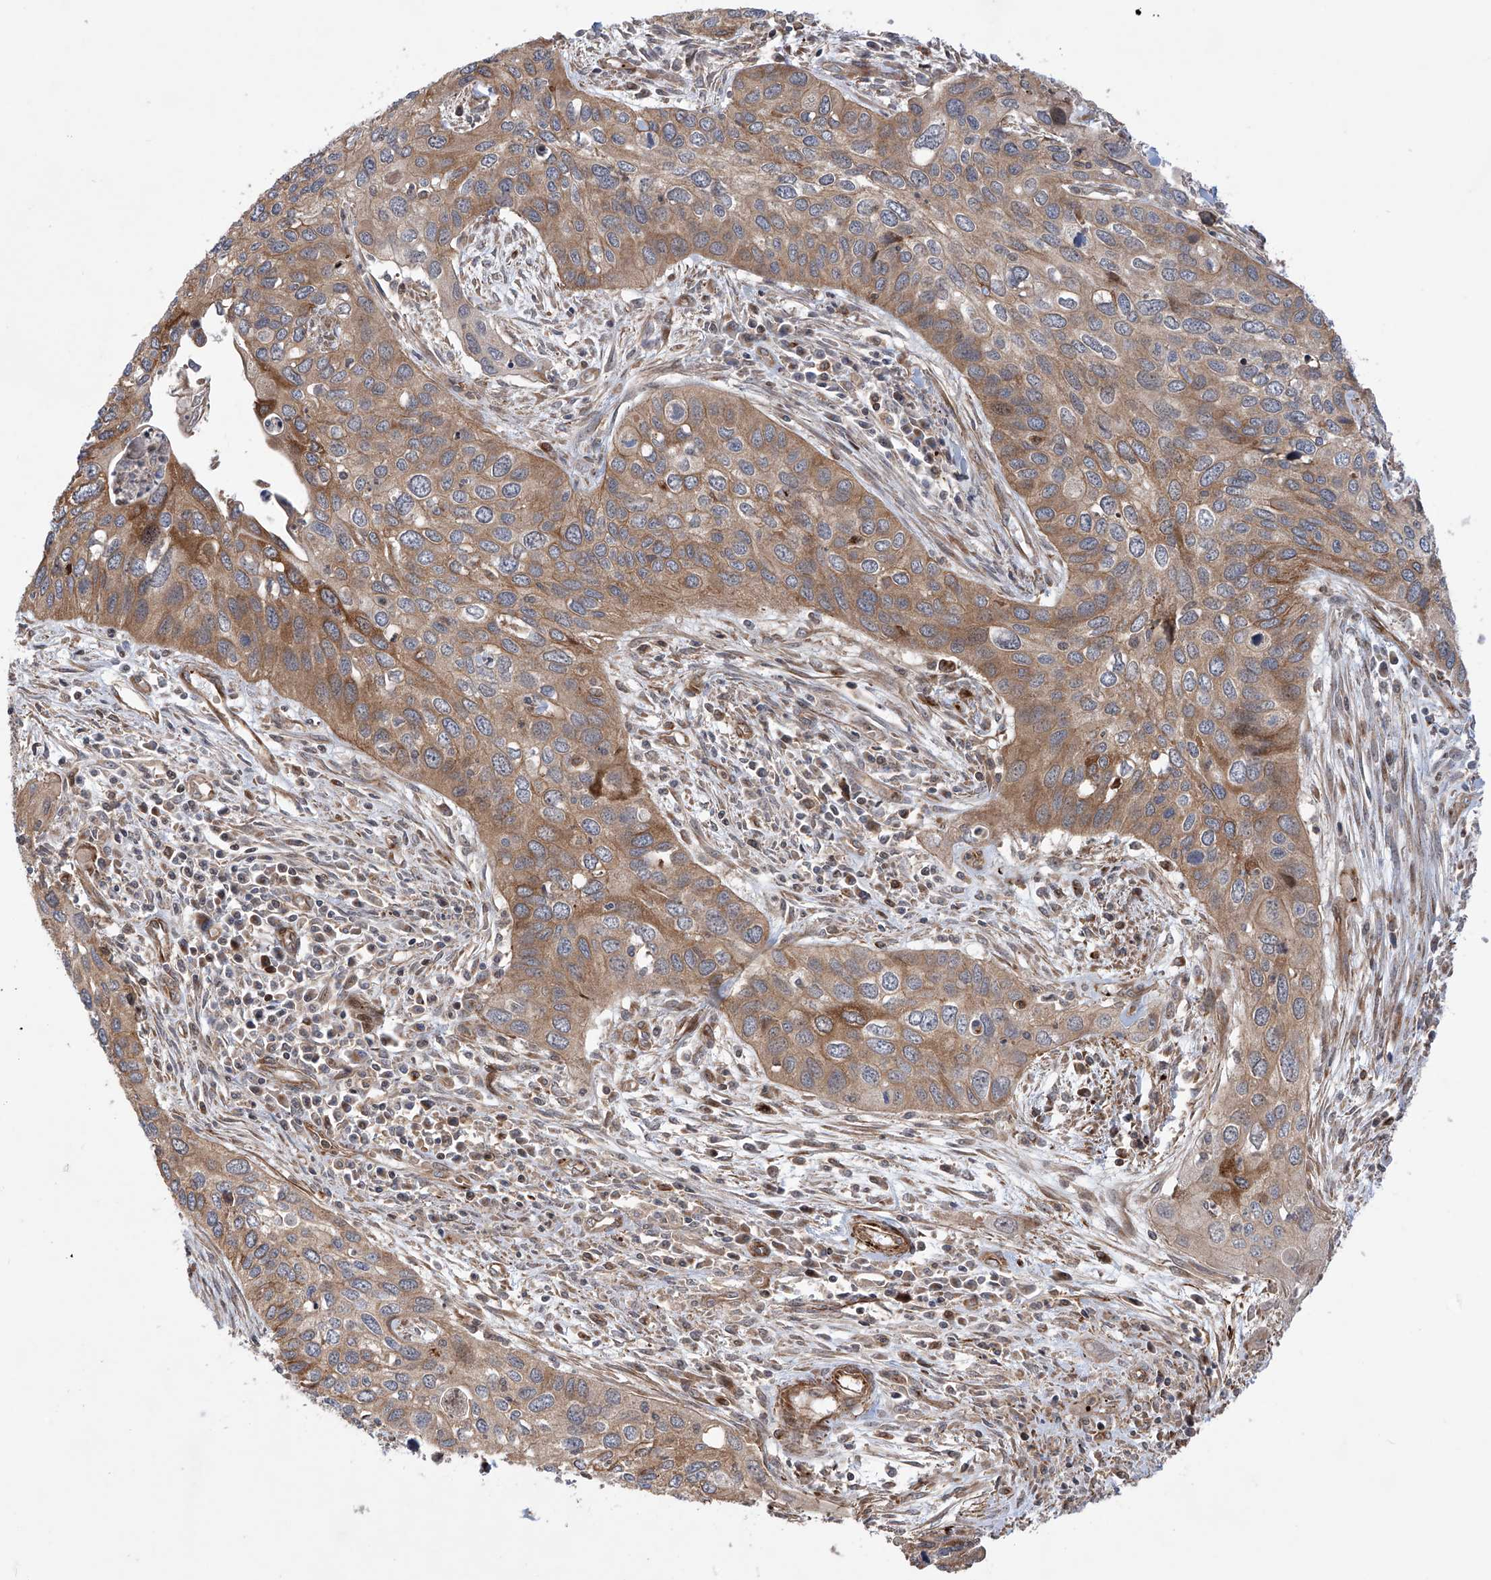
{"staining": {"intensity": "moderate", "quantity": ">75%", "location": "cytoplasmic/membranous"}, "tissue": "cervical cancer", "cell_type": "Tumor cells", "image_type": "cancer", "snomed": [{"axis": "morphology", "description": "Squamous cell carcinoma, NOS"}, {"axis": "topography", "description": "Cervix"}], "caption": "Immunohistochemistry (DAB) staining of cervical squamous cell carcinoma reveals moderate cytoplasmic/membranous protein staining in approximately >75% of tumor cells.", "gene": "APAF1", "patient": {"sex": "female", "age": 55}}